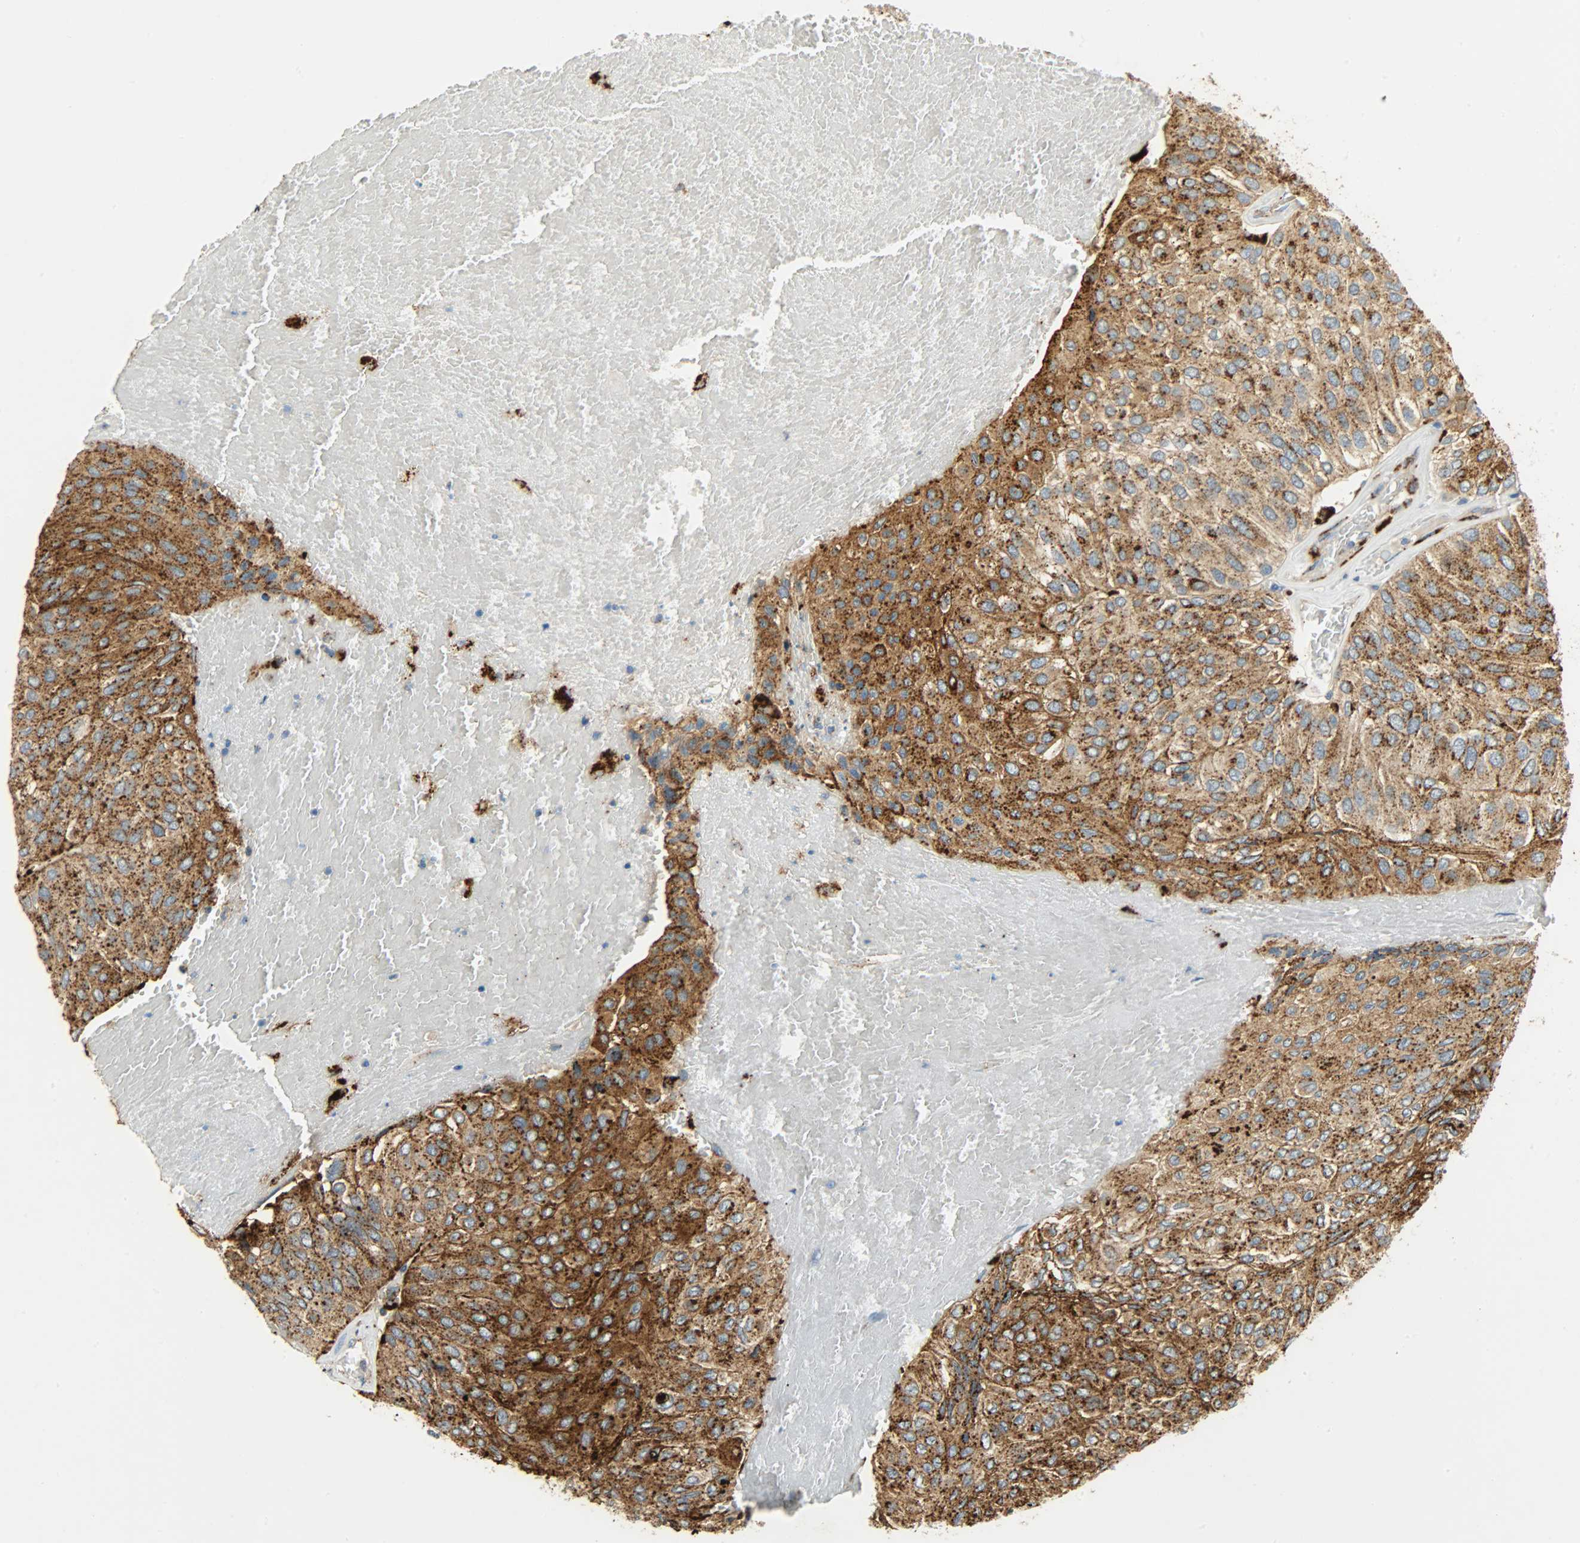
{"staining": {"intensity": "strong", "quantity": ">75%", "location": "cytoplasmic/membranous"}, "tissue": "urothelial cancer", "cell_type": "Tumor cells", "image_type": "cancer", "snomed": [{"axis": "morphology", "description": "Urothelial carcinoma, High grade"}, {"axis": "topography", "description": "Urinary bladder"}], "caption": "A histopathology image of human high-grade urothelial carcinoma stained for a protein reveals strong cytoplasmic/membranous brown staining in tumor cells.", "gene": "ASAH1", "patient": {"sex": "male", "age": 66}}